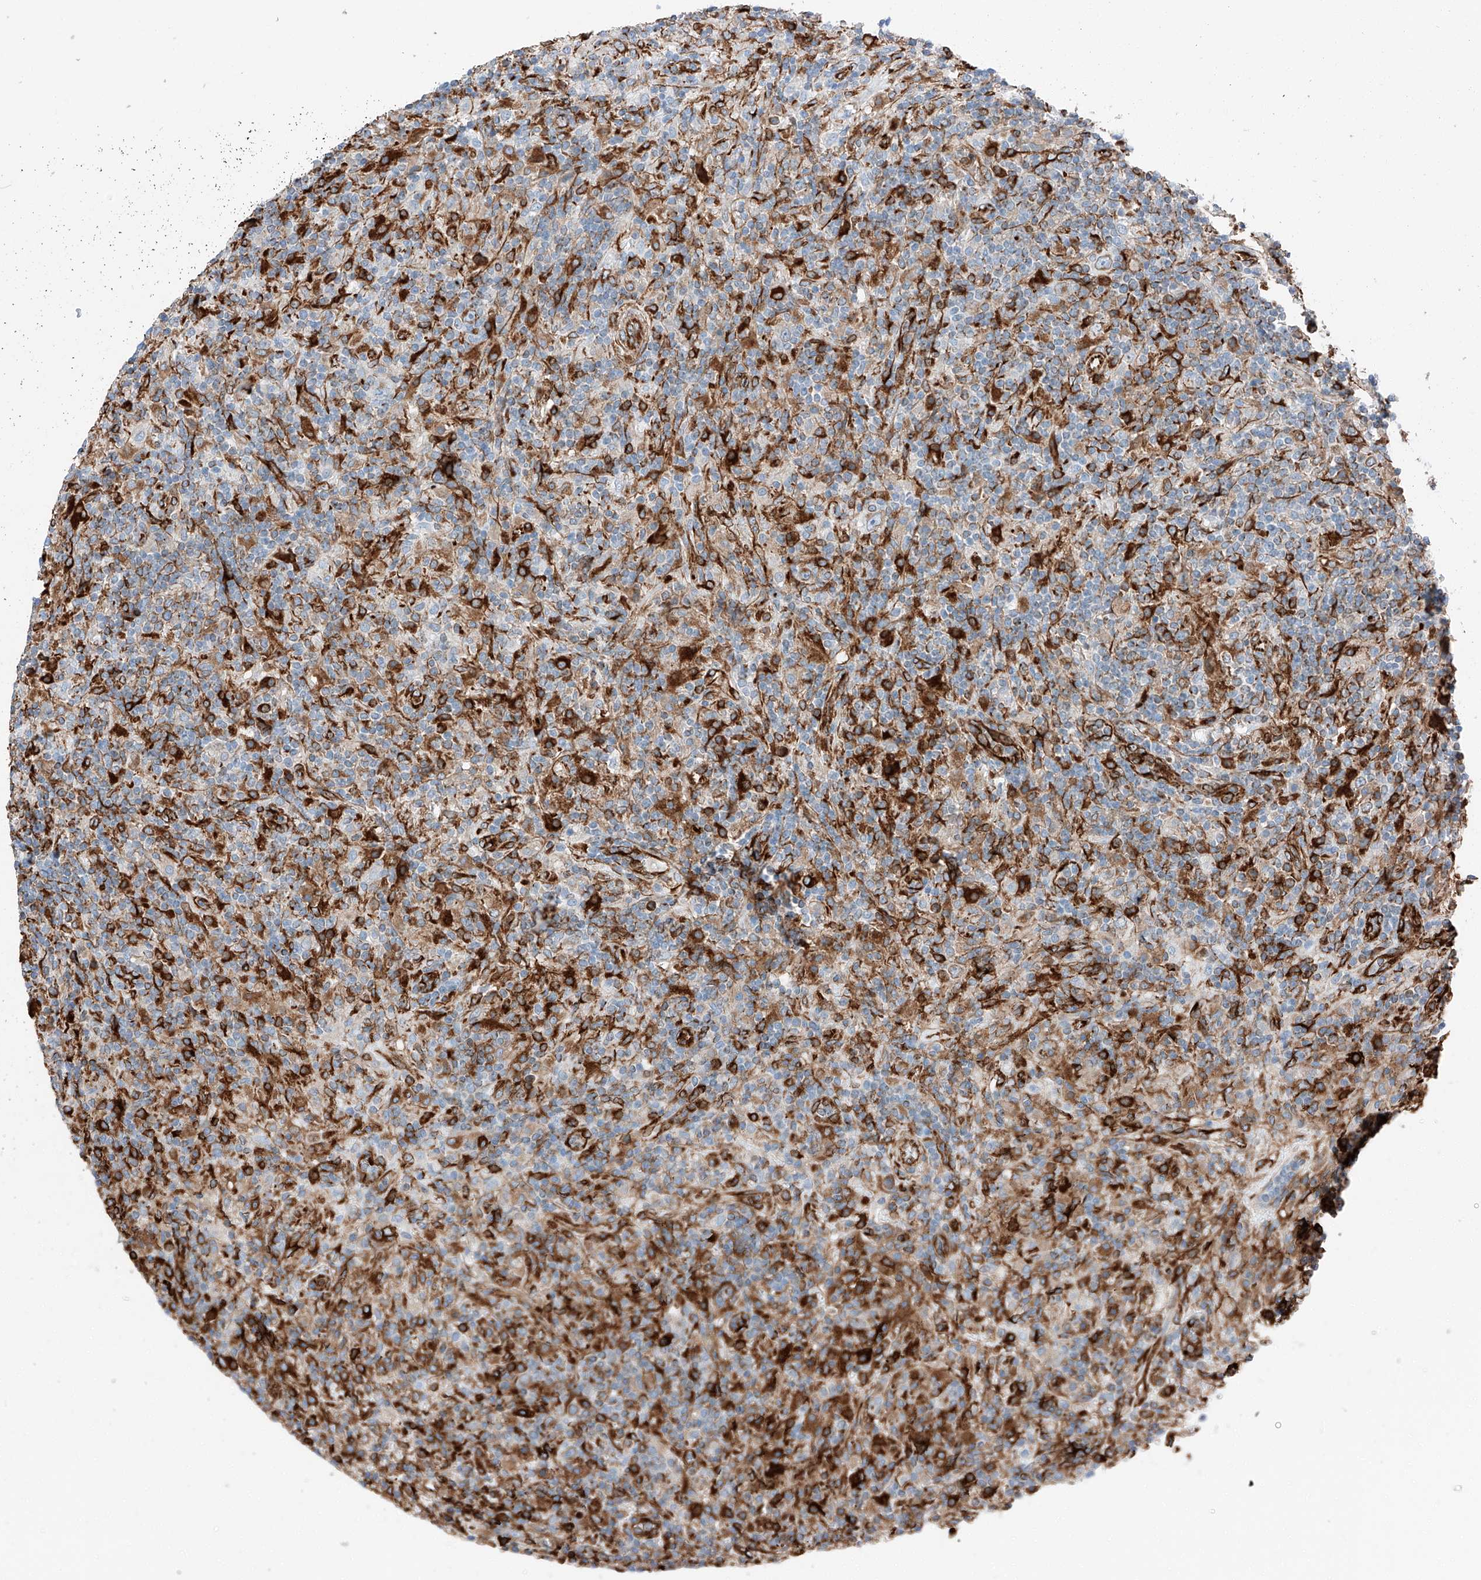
{"staining": {"intensity": "weak", "quantity": ">75%", "location": "cytoplasmic/membranous"}, "tissue": "lymphoma", "cell_type": "Tumor cells", "image_type": "cancer", "snomed": [{"axis": "morphology", "description": "Hodgkin's disease, NOS"}, {"axis": "topography", "description": "Lymph node"}], "caption": "Lymphoma stained with DAB immunohistochemistry (IHC) demonstrates low levels of weak cytoplasmic/membranous staining in approximately >75% of tumor cells.", "gene": "ZNF804A", "patient": {"sex": "male", "age": 70}}